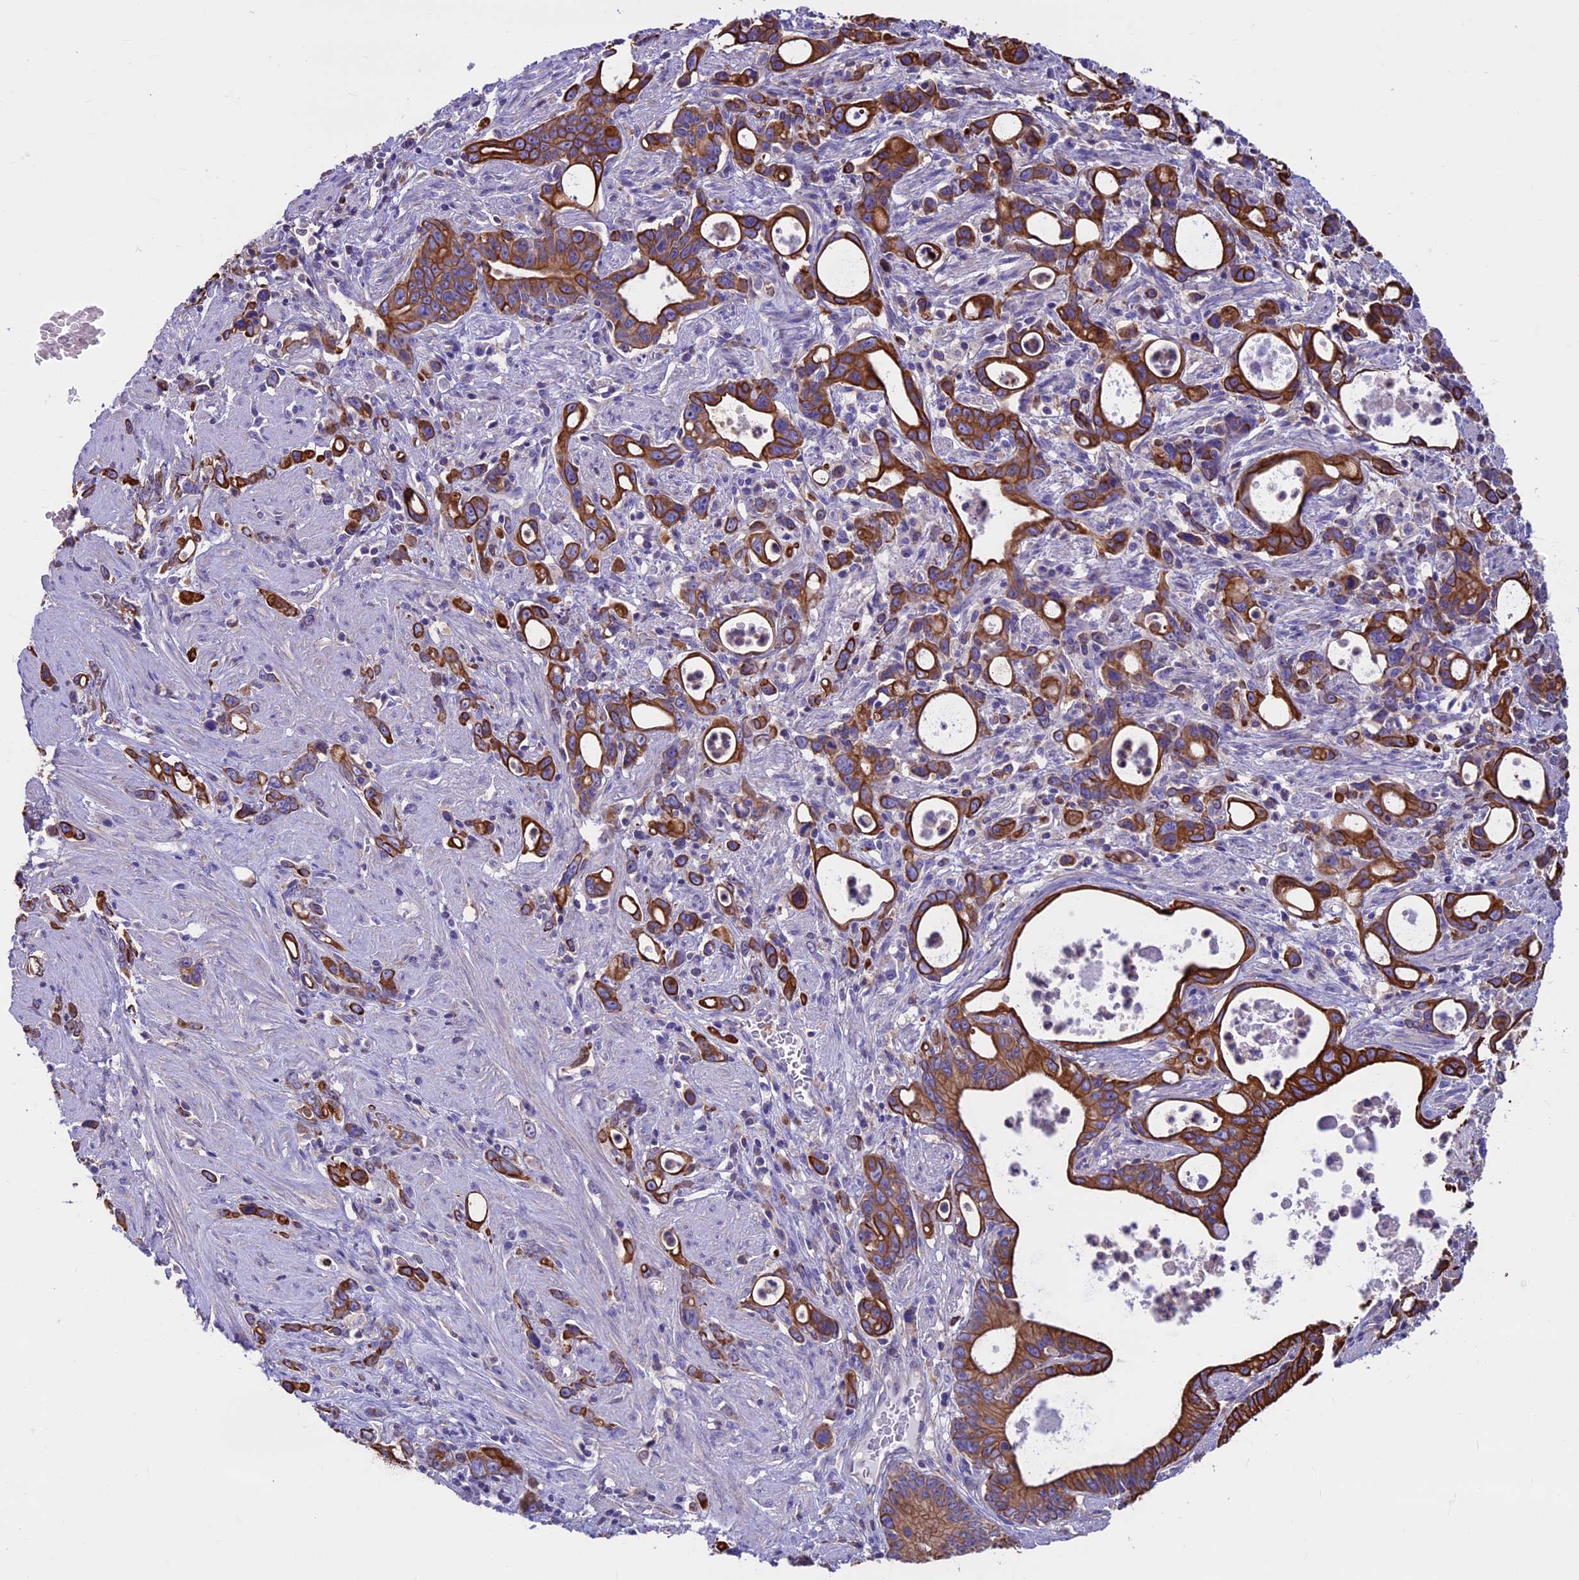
{"staining": {"intensity": "strong", "quantity": ">75%", "location": "cytoplasmic/membranous"}, "tissue": "stomach cancer", "cell_type": "Tumor cells", "image_type": "cancer", "snomed": [{"axis": "morphology", "description": "Adenocarcinoma, NOS"}, {"axis": "topography", "description": "Stomach, lower"}], "caption": "Immunohistochemistry (IHC) staining of stomach cancer (adenocarcinoma), which reveals high levels of strong cytoplasmic/membranous expression in approximately >75% of tumor cells indicating strong cytoplasmic/membranous protein expression. The staining was performed using DAB (brown) for protein detection and nuclei were counterstained in hematoxylin (blue).", "gene": "CDAN1", "patient": {"sex": "female", "age": 43}}